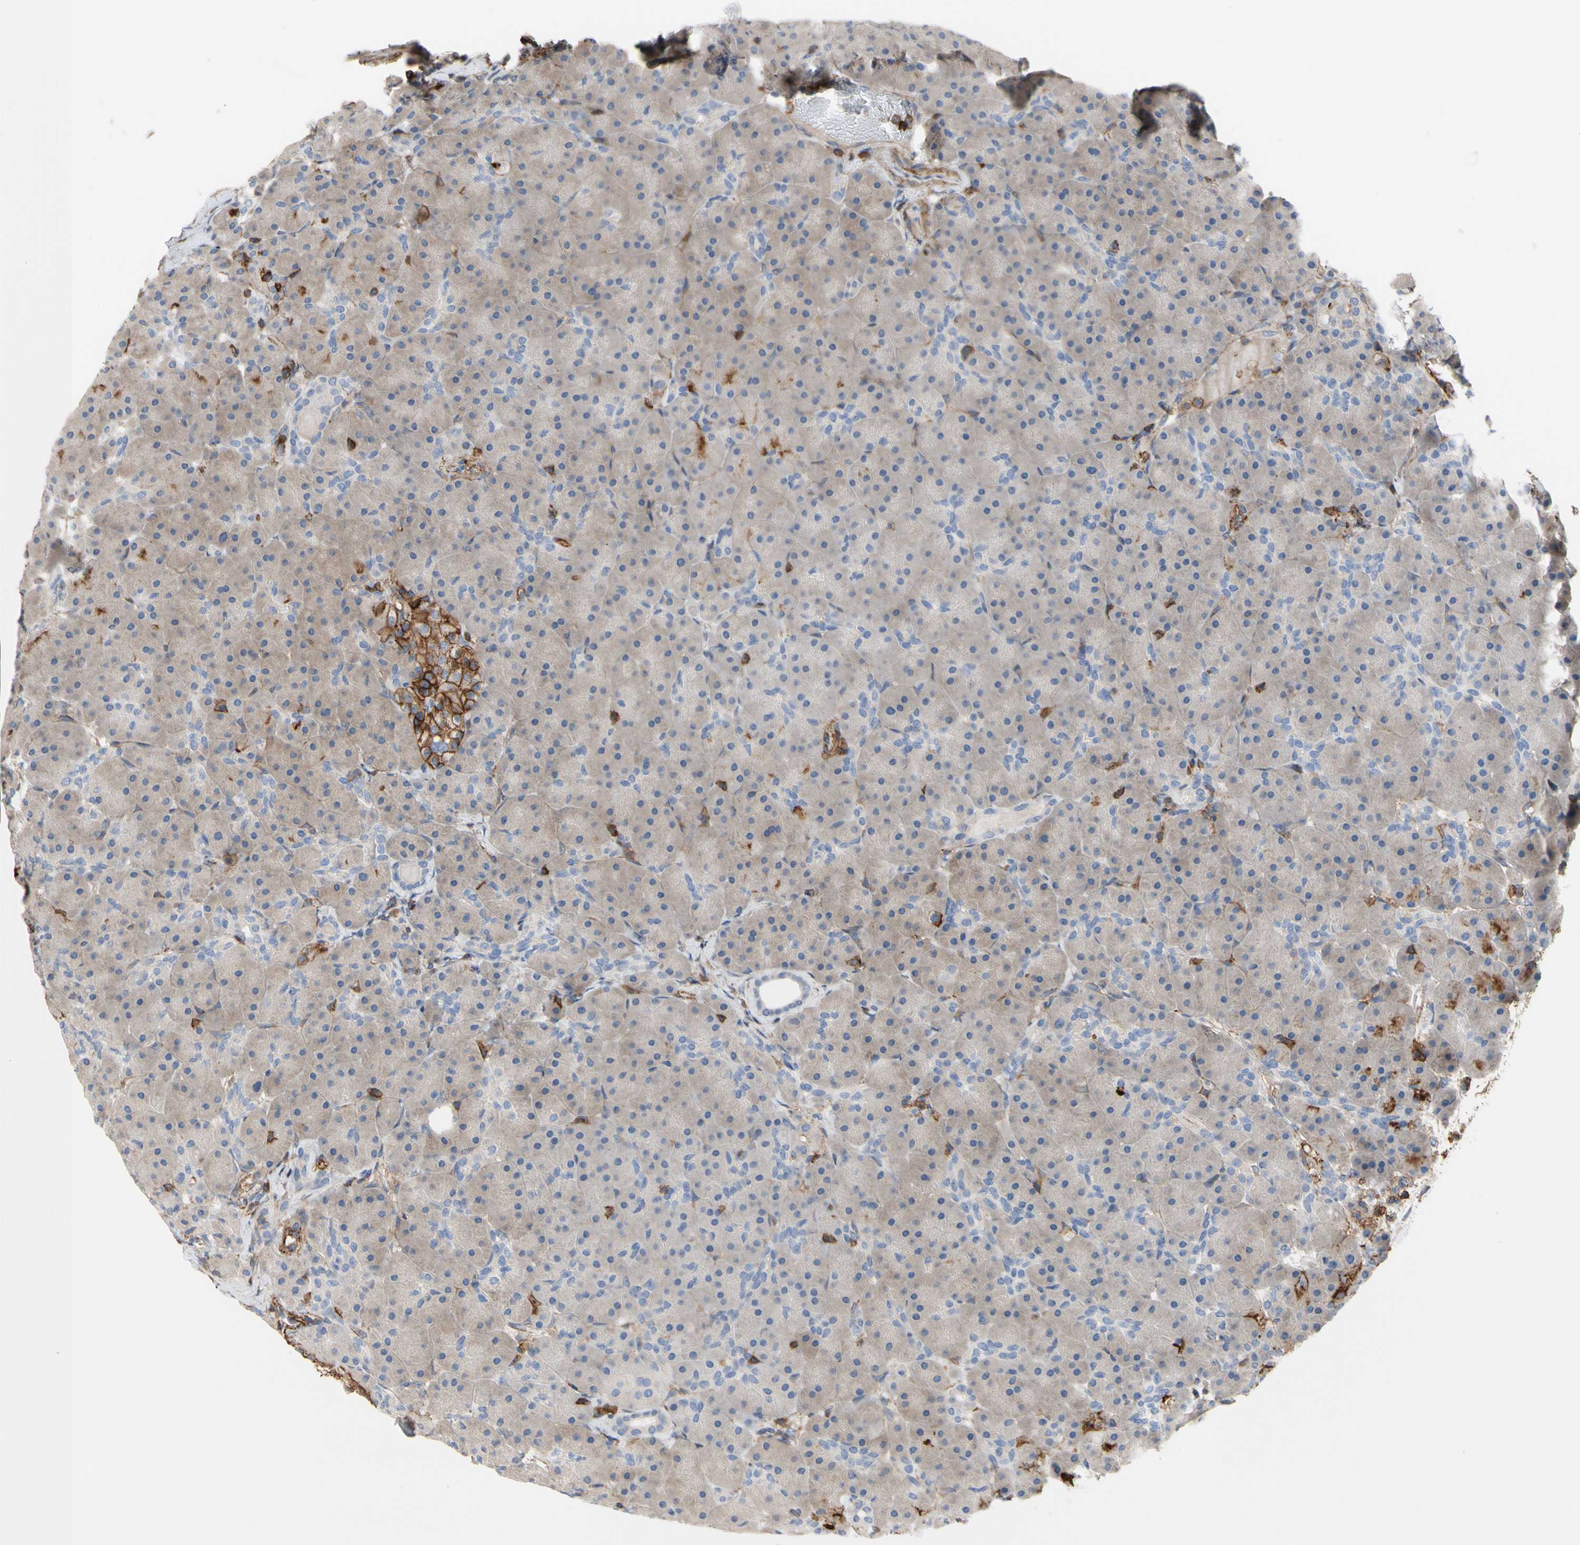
{"staining": {"intensity": "weak", "quantity": ">75%", "location": "cytoplasmic/membranous"}, "tissue": "pancreas", "cell_type": "Exocrine glandular cells", "image_type": "normal", "snomed": [{"axis": "morphology", "description": "Normal tissue, NOS"}, {"axis": "topography", "description": "Pancreas"}], "caption": "Unremarkable pancreas was stained to show a protein in brown. There is low levels of weak cytoplasmic/membranous expression in about >75% of exocrine glandular cells.", "gene": "ANXA6", "patient": {"sex": "male", "age": 66}}